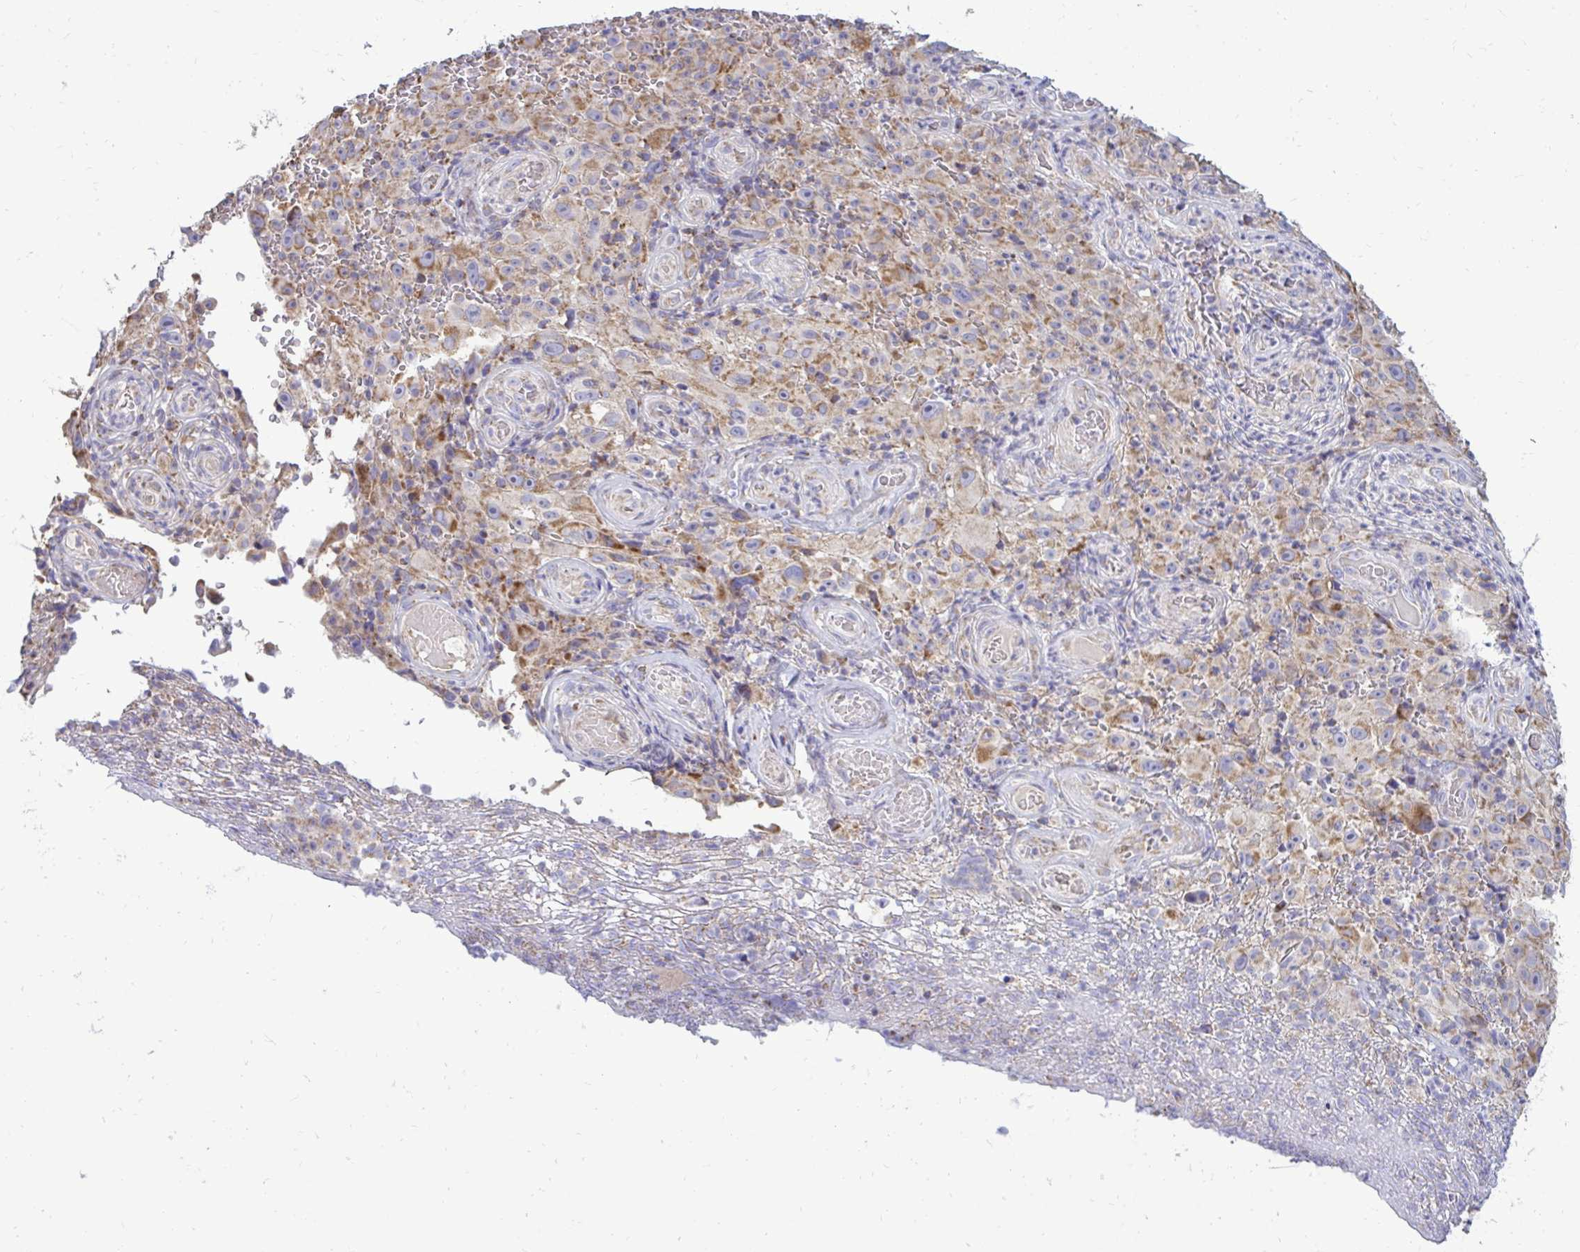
{"staining": {"intensity": "moderate", "quantity": "25%-75%", "location": "cytoplasmic/membranous"}, "tissue": "melanoma", "cell_type": "Tumor cells", "image_type": "cancer", "snomed": [{"axis": "morphology", "description": "Malignant melanoma, NOS"}, {"axis": "topography", "description": "Skin"}], "caption": "DAB (3,3'-diaminobenzidine) immunohistochemical staining of human melanoma exhibits moderate cytoplasmic/membranous protein expression in about 25%-75% of tumor cells. The protein is stained brown, and the nuclei are stained in blue (DAB (3,3'-diaminobenzidine) IHC with brightfield microscopy, high magnification).", "gene": "OR10R2", "patient": {"sex": "female", "age": 82}}